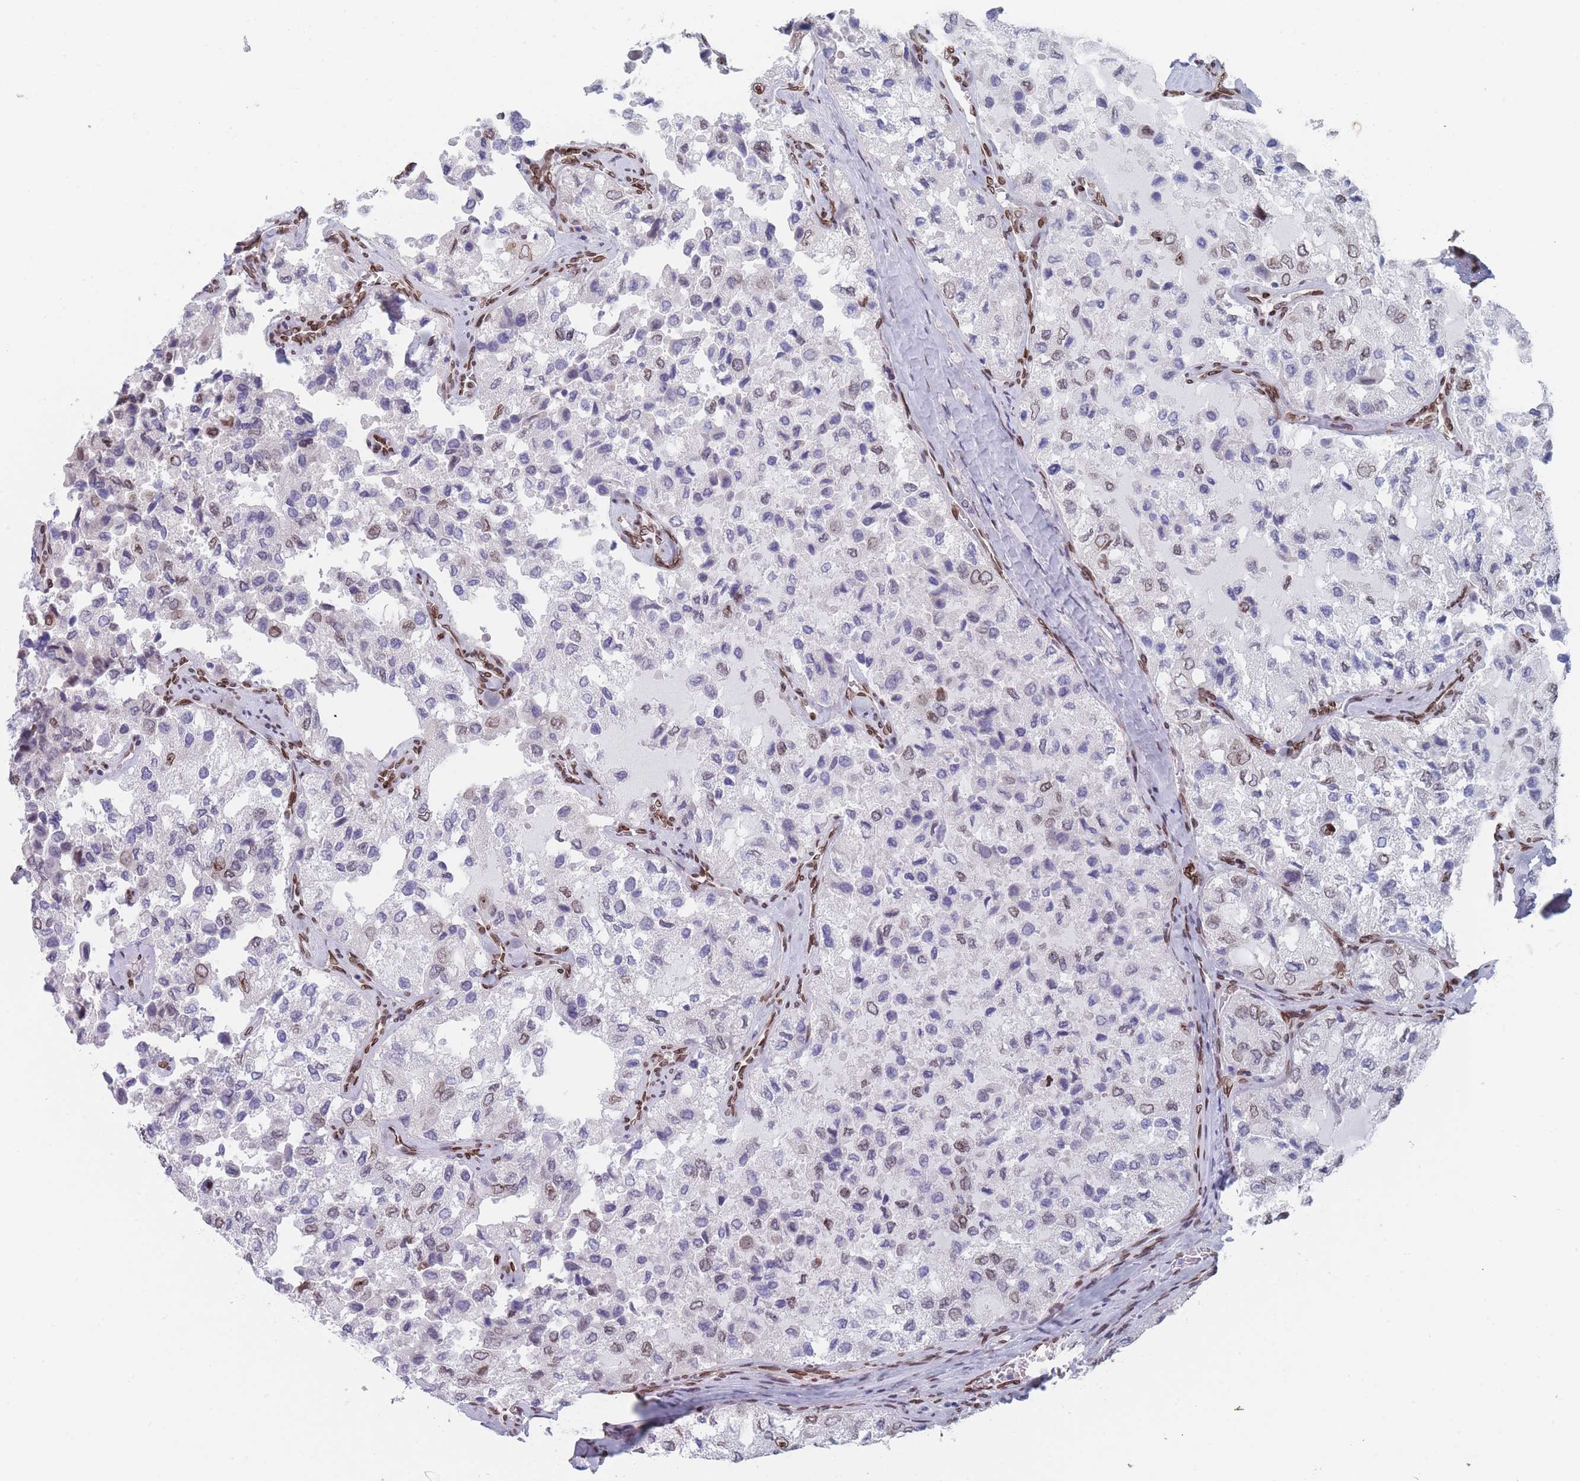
{"staining": {"intensity": "weak", "quantity": "<25%", "location": "cytoplasmic/membranous,nuclear"}, "tissue": "thyroid cancer", "cell_type": "Tumor cells", "image_type": "cancer", "snomed": [{"axis": "morphology", "description": "Follicular adenoma carcinoma, NOS"}, {"axis": "topography", "description": "Thyroid gland"}], "caption": "The photomicrograph shows no staining of tumor cells in thyroid cancer. (Immunohistochemistry (ihc), brightfield microscopy, high magnification).", "gene": "ZBTB1", "patient": {"sex": "male", "age": 75}}